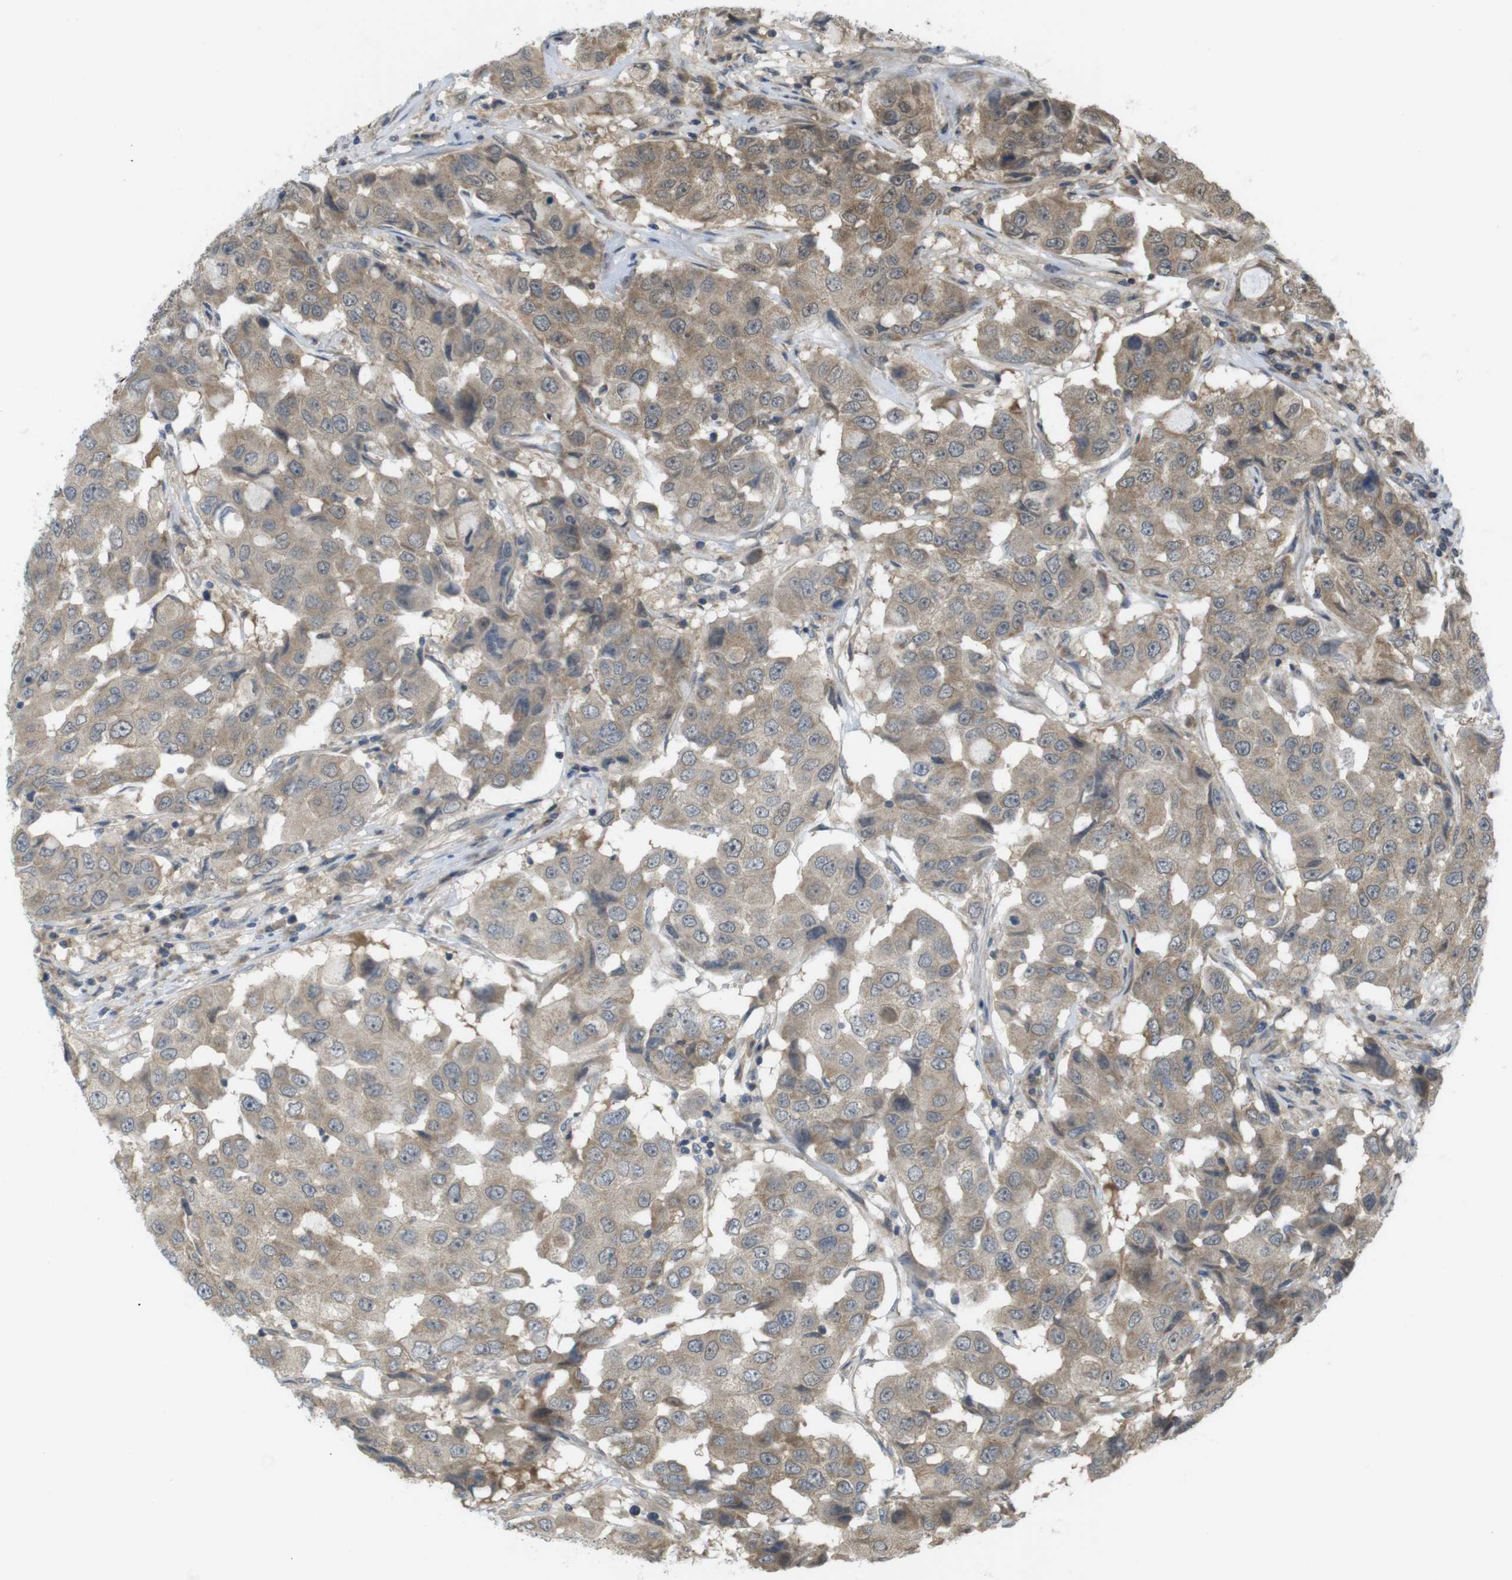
{"staining": {"intensity": "moderate", "quantity": ">75%", "location": "cytoplasmic/membranous"}, "tissue": "breast cancer", "cell_type": "Tumor cells", "image_type": "cancer", "snomed": [{"axis": "morphology", "description": "Duct carcinoma"}, {"axis": "topography", "description": "Breast"}], "caption": "Immunohistochemical staining of human infiltrating ductal carcinoma (breast) displays moderate cytoplasmic/membranous protein positivity in about >75% of tumor cells.", "gene": "RNF130", "patient": {"sex": "female", "age": 27}}